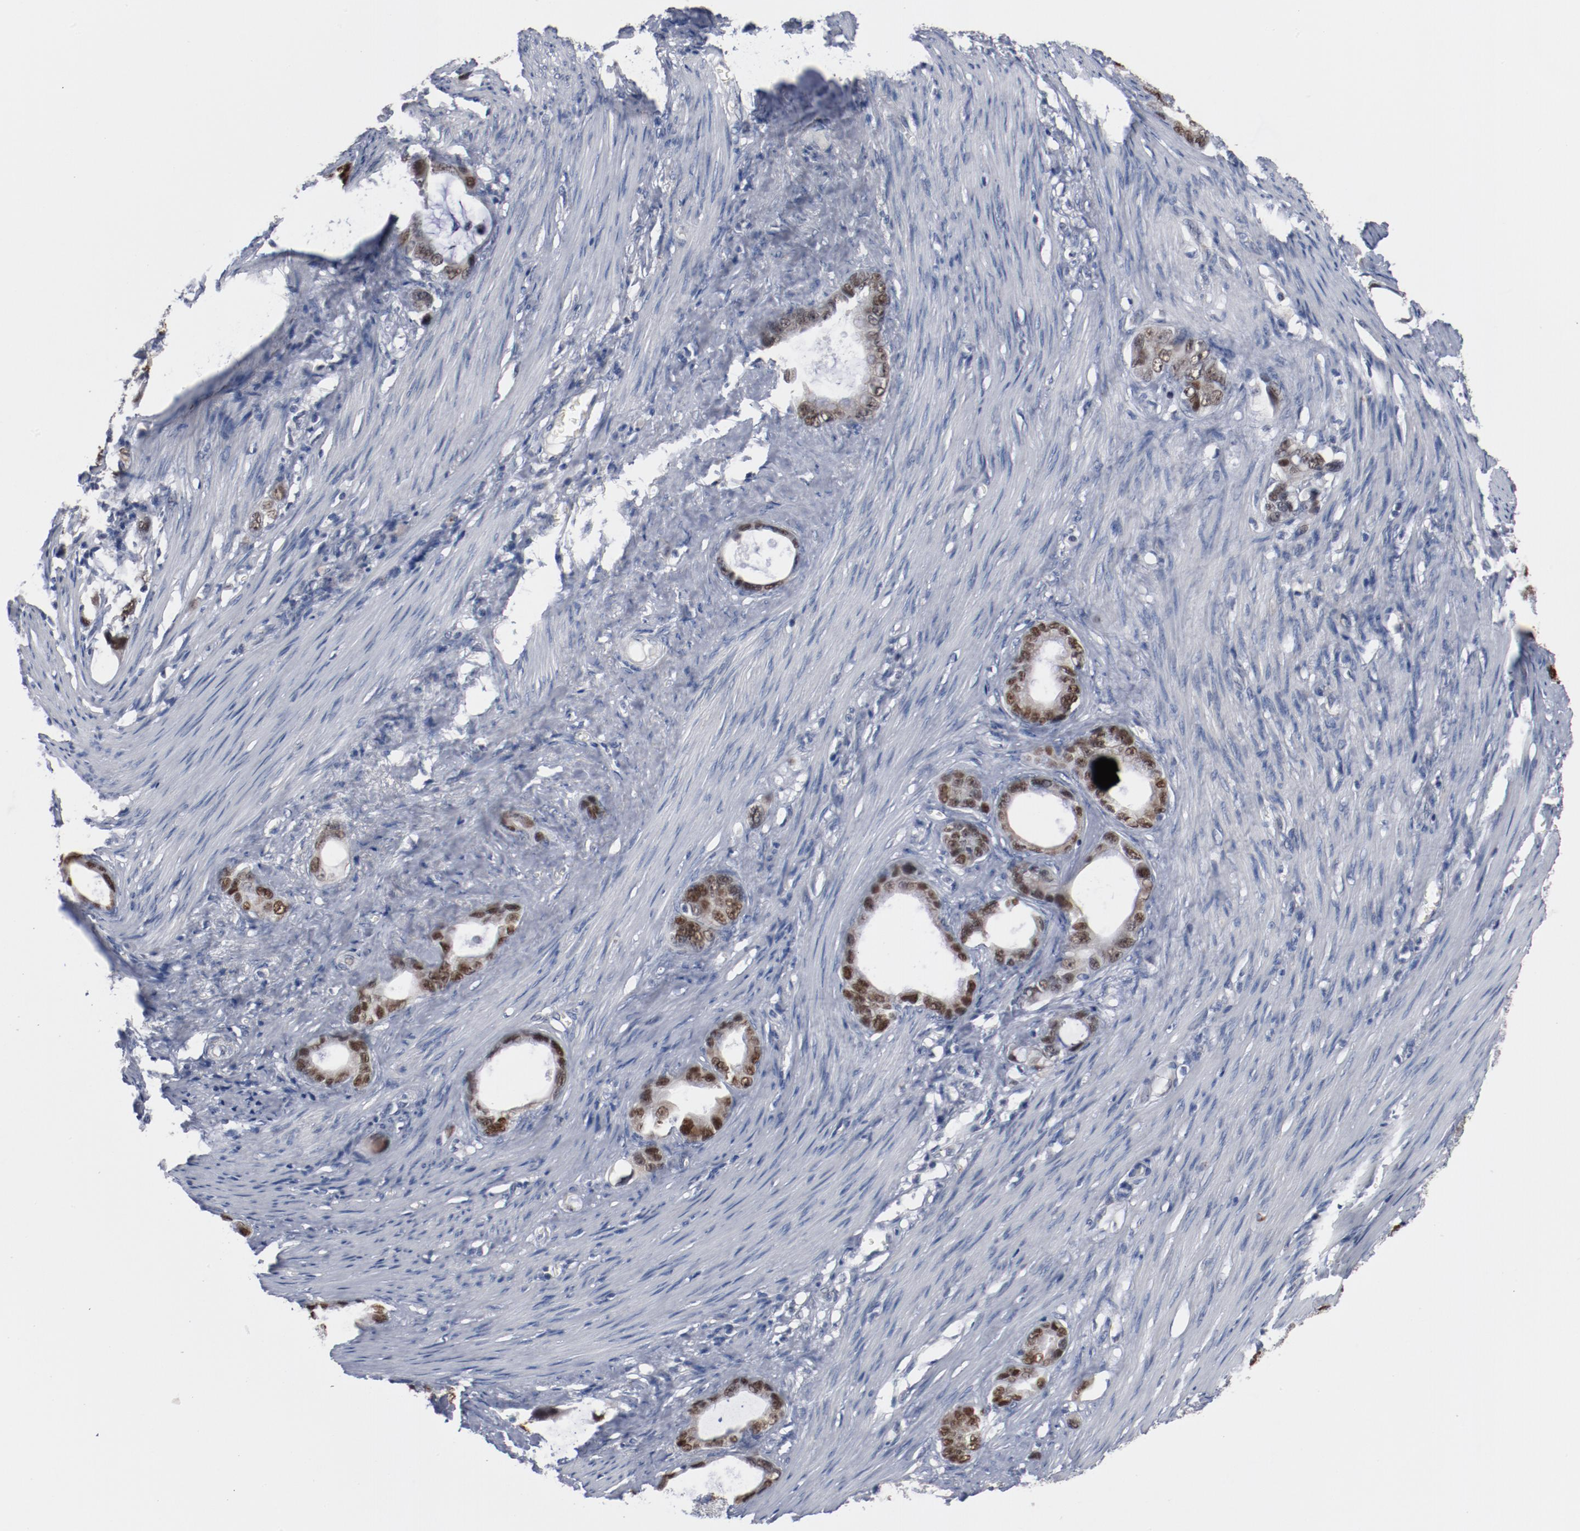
{"staining": {"intensity": "moderate", "quantity": ">75%", "location": "nuclear"}, "tissue": "stomach cancer", "cell_type": "Tumor cells", "image_type": "cancer", "snomed": [{"axis": "morphology", "description": "Adenocarcinoma, NOS"}, {"axis": "topography", "description": "Stomach"}], "caption": "Protein staining exhibits moderate nuclear staining in approximately >75% of tumor cells in stomach cancer.", "gene": "ERICH1", "patient": {"sex": "female", "age": 75}}